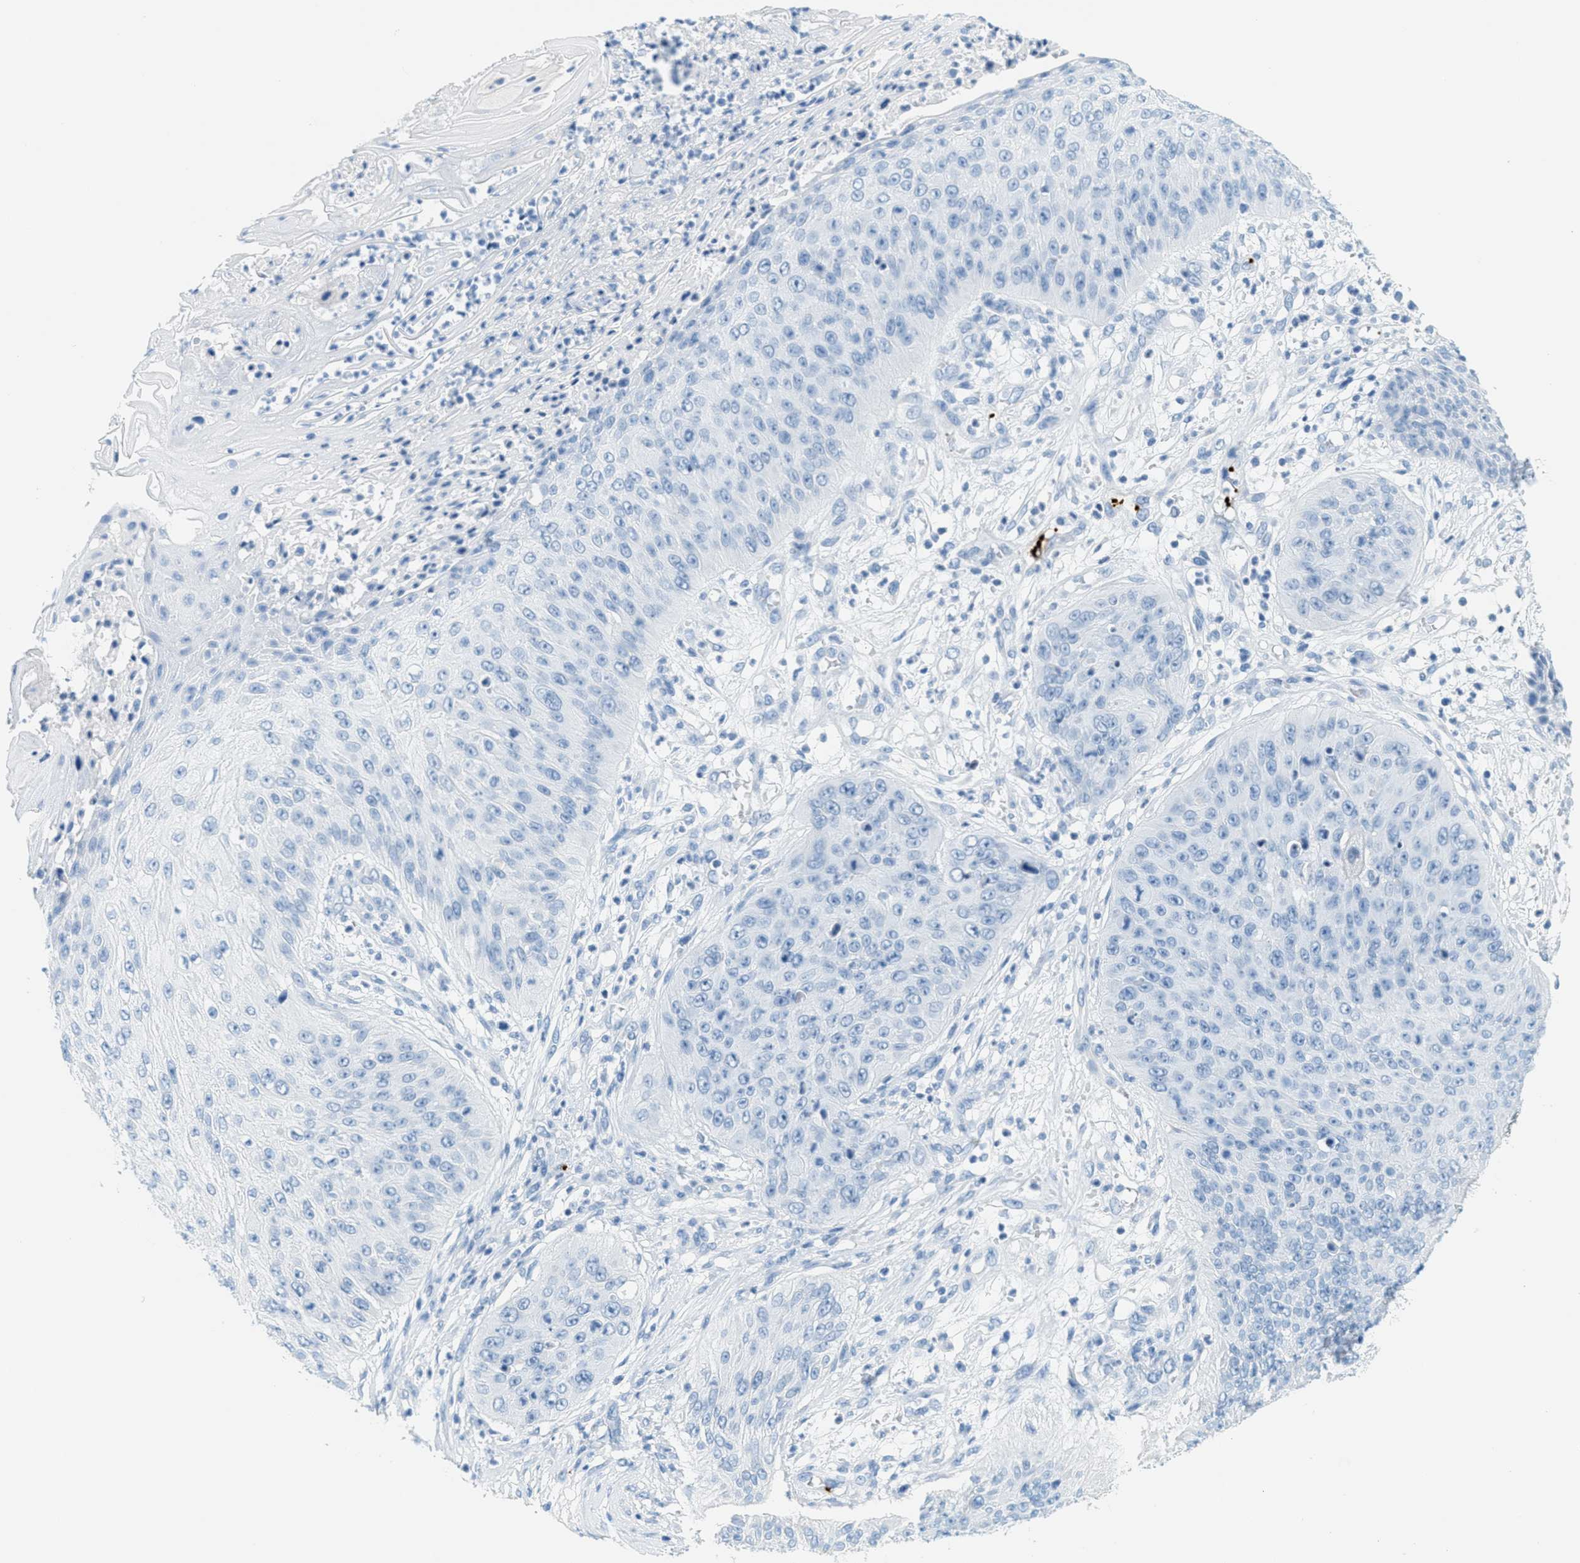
{"staining": {"intensity": "negative", "quantity": "none", "location": "none"}, "tissue": "skin cancer", "cell_type": "Tumor cells", "image_type": "cancer", "snomed": [{"axis": "morphology", "description": "Squamous cell carcinoma, NOS"}, {"axis": "topography", "description": "Skin"}], "caption": "DAB immunohistochemical staining of human squamous cell carcinoma (skin) reveals no significant expression in tumor cells. (DAB immunohistochemistry visualized using brightfield microscopy, high magnification).", "gene": "PPBP", "patient": {"sex": "female", "age": 80}}